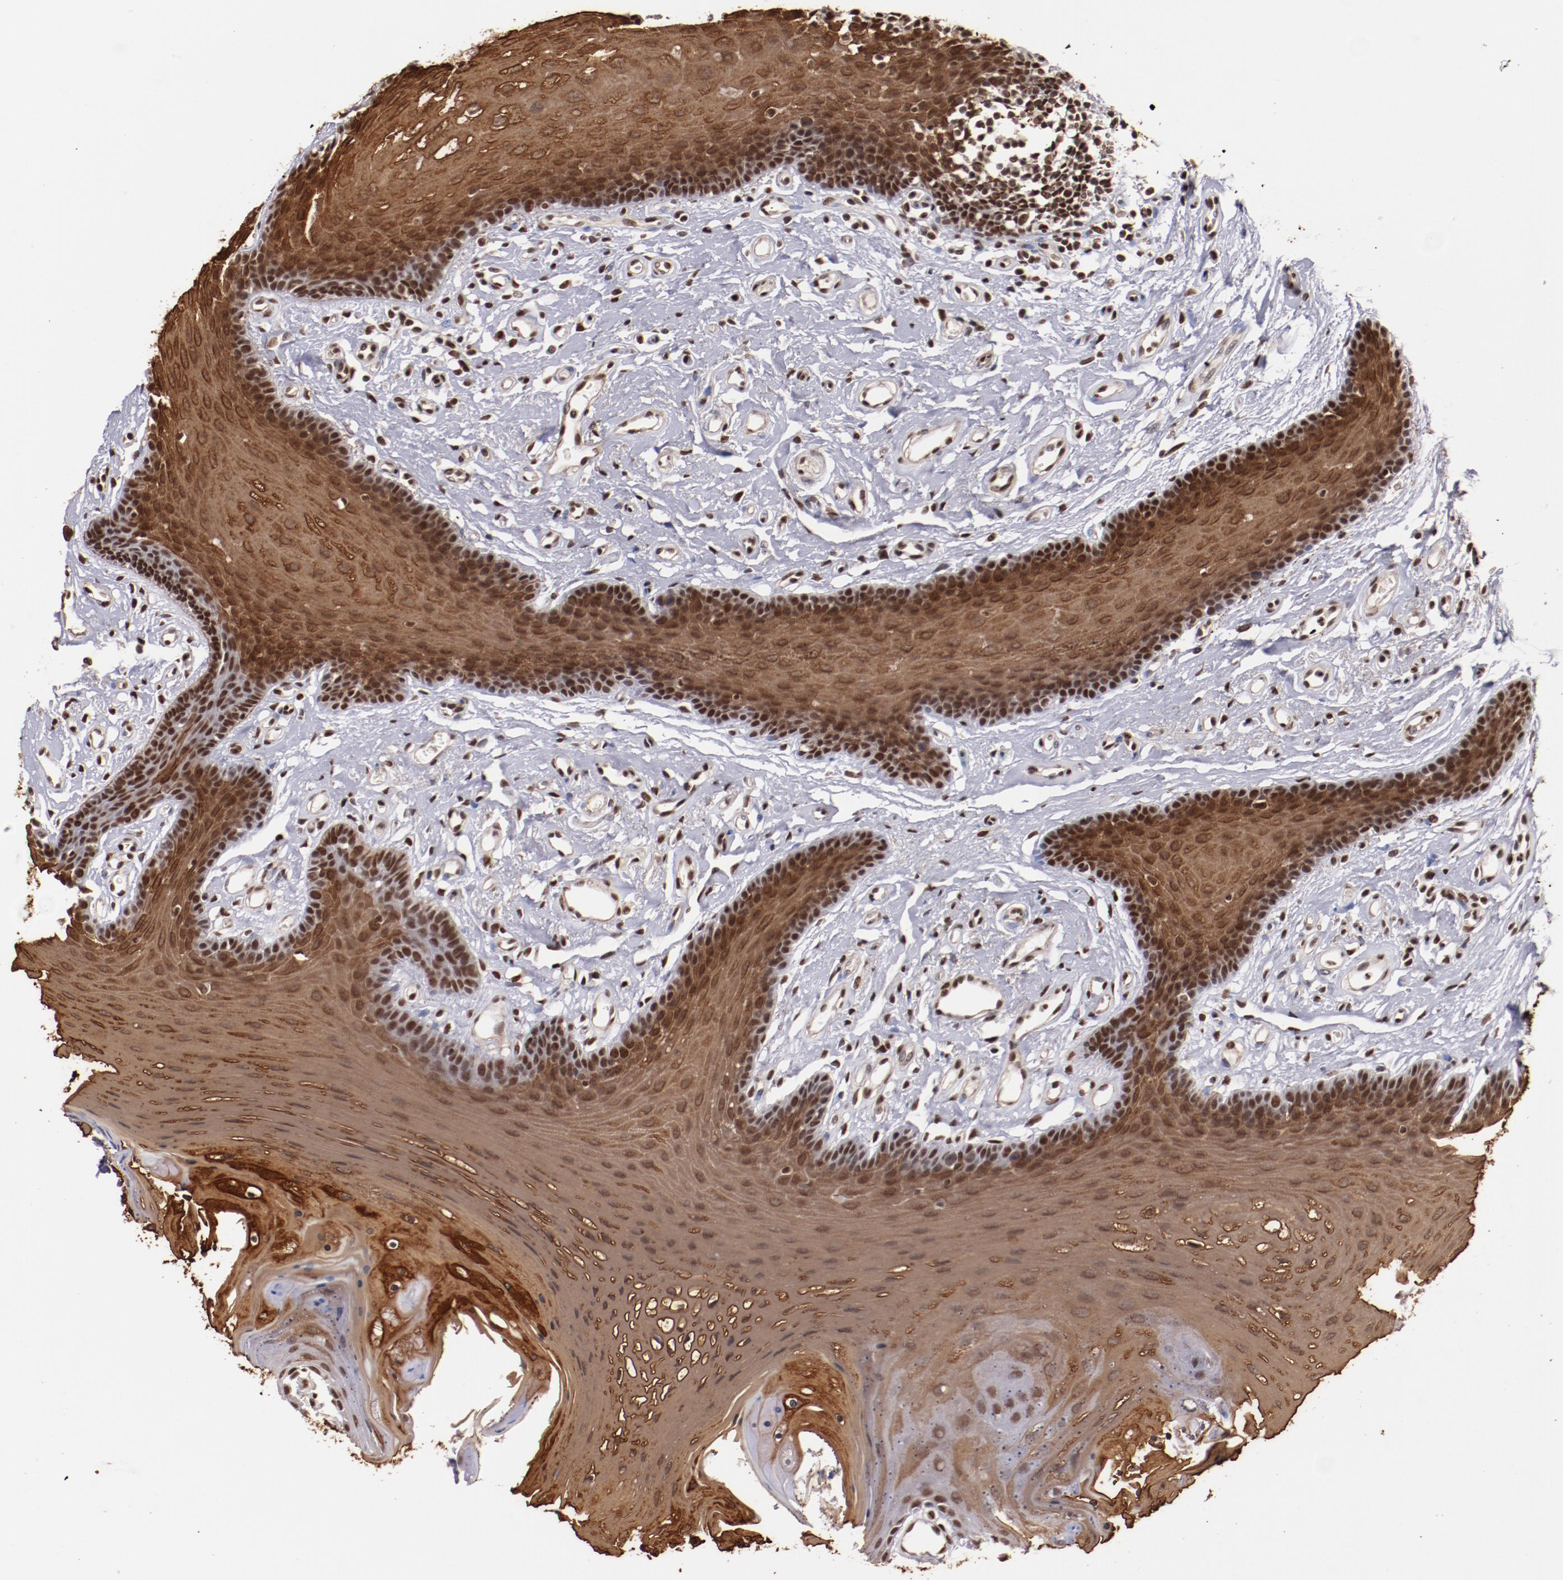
{"staining": {"intensity": "moderate", "quantity": ">75%", "location": "cytoplasmic/membranous,nuclear"}, "tissue": "oral mucosa", "cell_type": "Squamous epithelial cells", "image_type": "normal", "snomed": [{"axis": "morphology", "description": "Normal tissue, NOS"}, {"axis": "topography", "description": "Oral tissue"}], "caption": "Immunohistochemistry (IHC) of normal human oral mucosa demonstrates medium levels of moderate cytoplasmic/membranous,nuclear staining in approximately >75% of squamous epithelial cells.", "gene": "STAG2", "patient": {"sex": "male", "age": 62}}